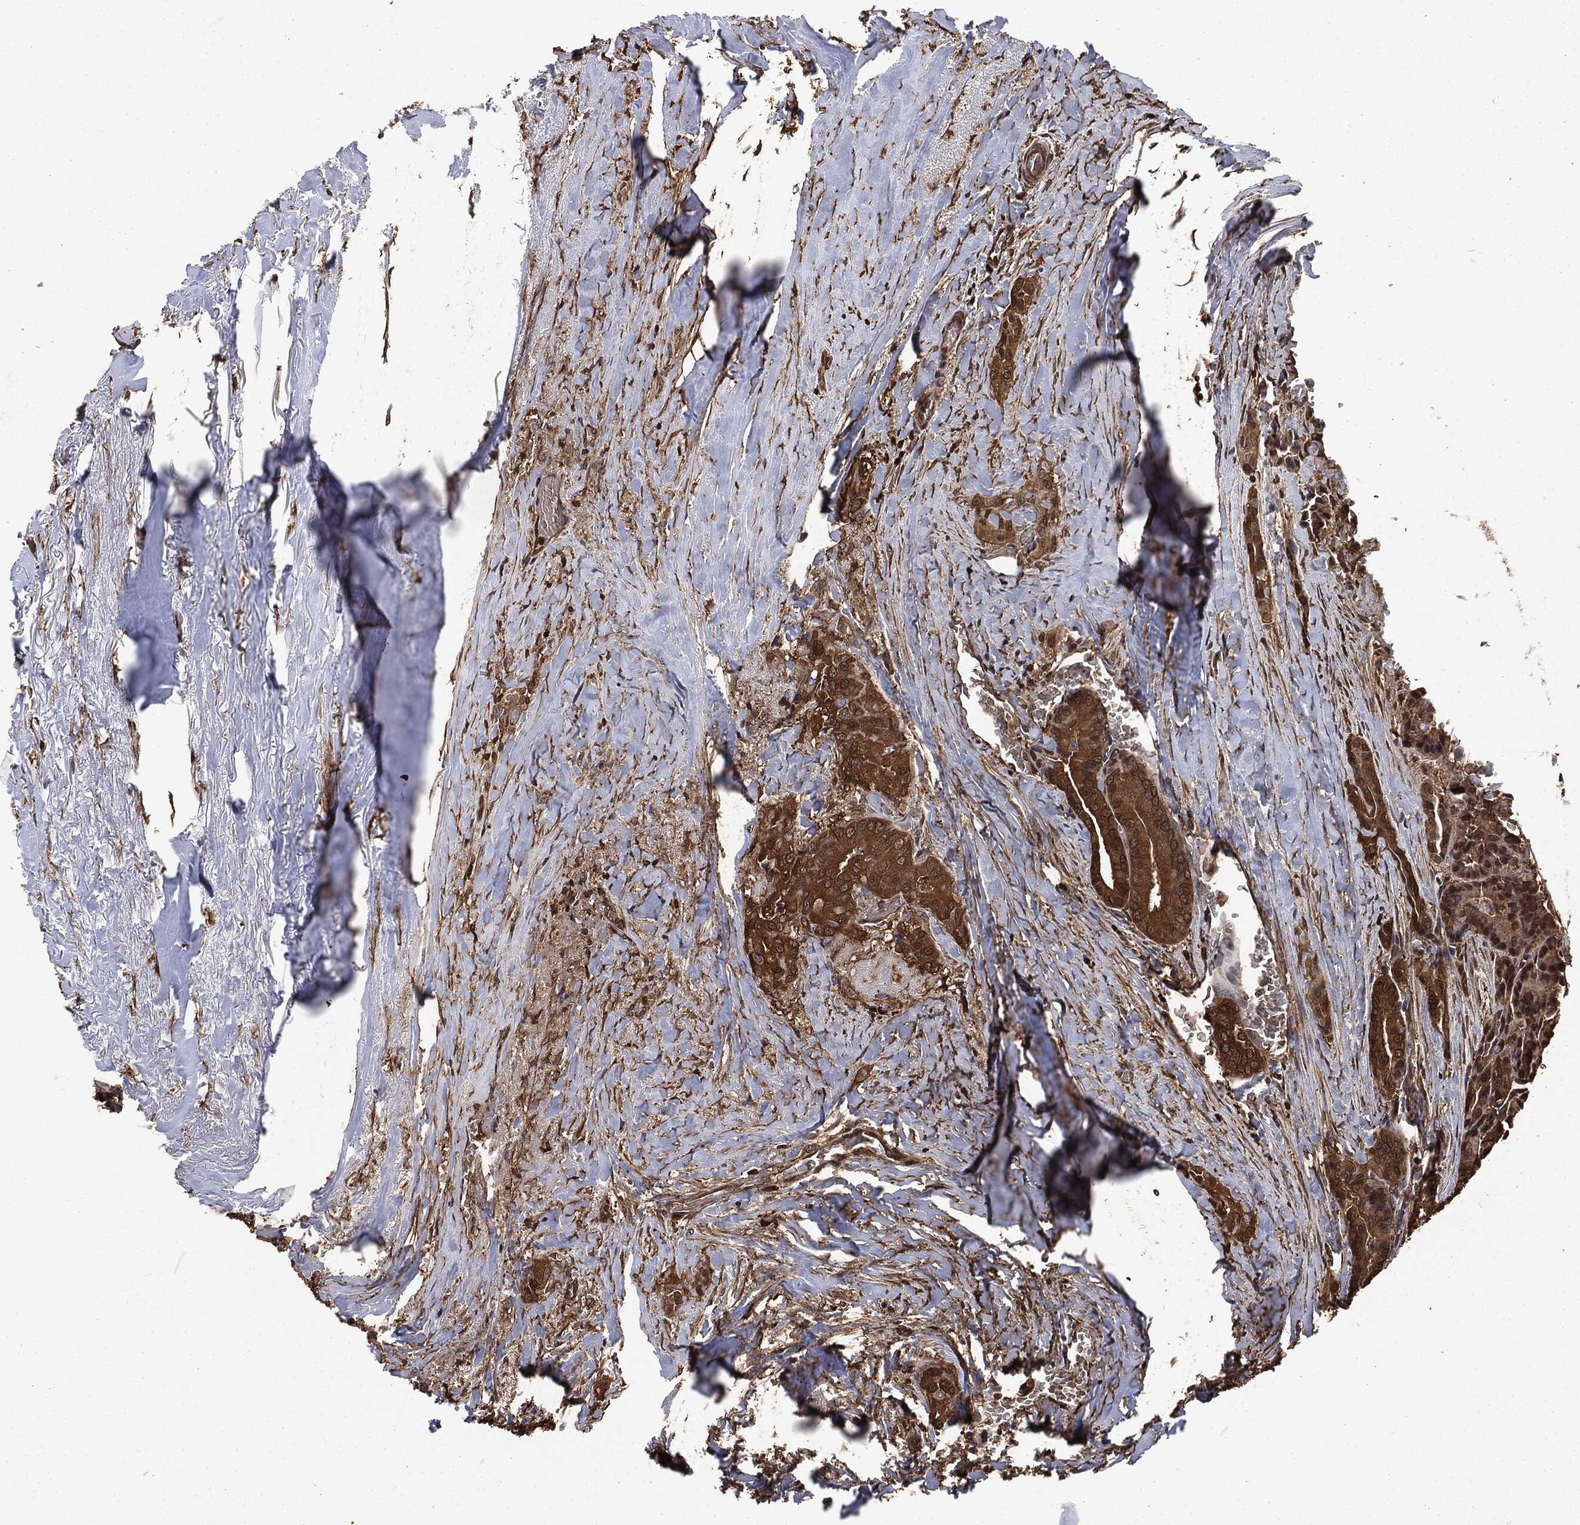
{"staining": {"intensity": "moderate", "quantity": ">75%", "location": "cytoplasmic/membranous"}, "tissue": "thyroid cancer", "cell_type": "Tumor cells", "image_type": "cancer", "snomed": [{"axis": "morphology", "description": "Papillary adenocarcinoma, NOS"}, {"axis": "topography", "description": "Thyroid gland"}], "caption": "An IHC micrograph of tumor tissue is shown. Protein staining in brown labels moderate cytoplasmic/membranous positivity in thyroid papillary adenocarcinoma within tumor cells.", "gene": "PRDX4", "patient": {"sex": "male", "age": 61}}